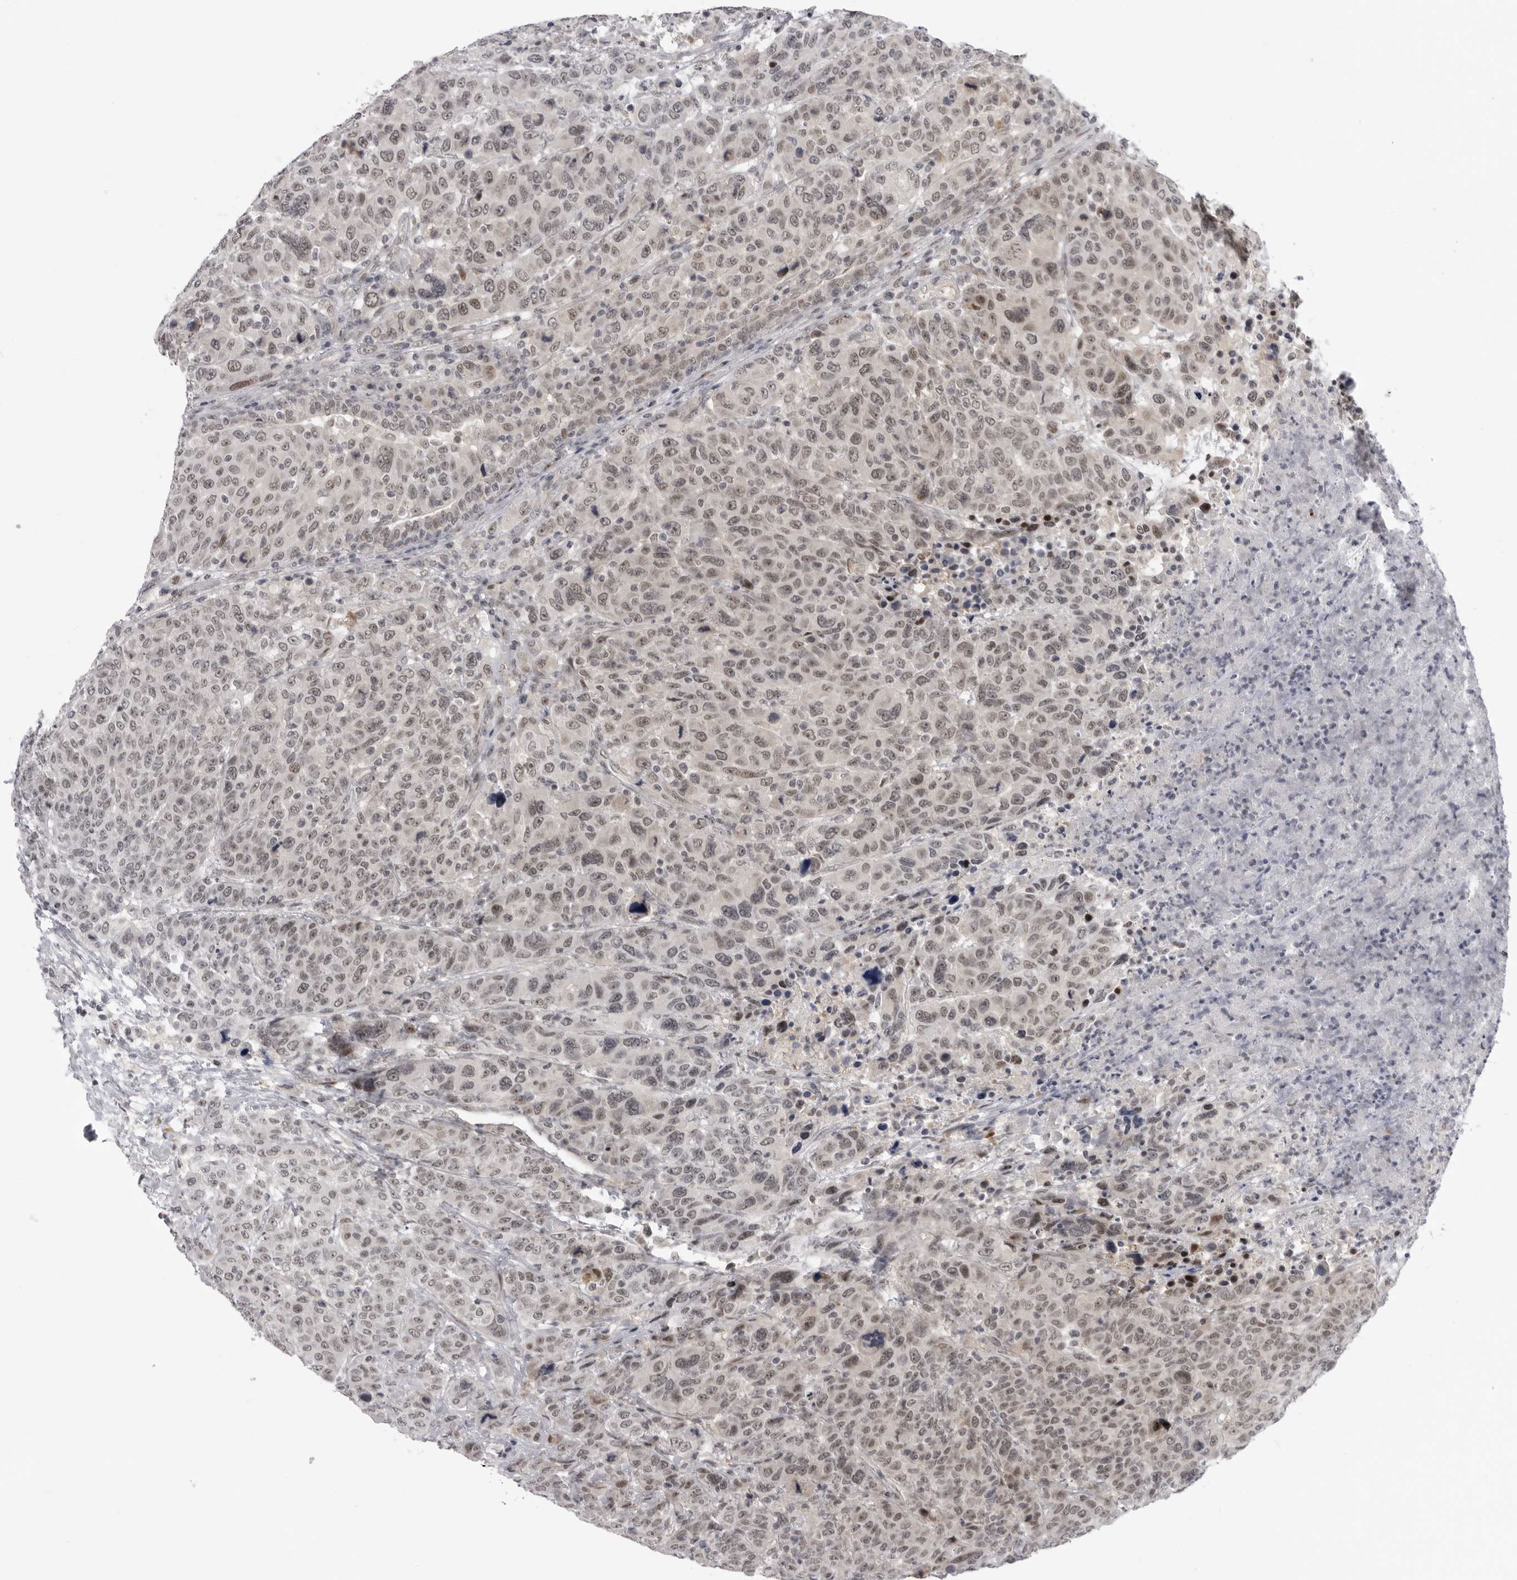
{"staining": {"intensity": "weak", "quantity": ">75%", "location": "nuclear"}, "tissue": "breast cancer", "cell_type": "Tumor cells", "image_type": "cancer", "snomed": [{"axis": "morphology", "description": "Duct carcinoma"}, {"axis": "topography", "description": "Breast"}], "caption": "Immunohistochemical staining of breast cancer demonstrates low levels of weak nuclear staining in about >75% of tumor cells.", "gene": "ALPK2", "patient": {"sex": "female", "age": 37}}